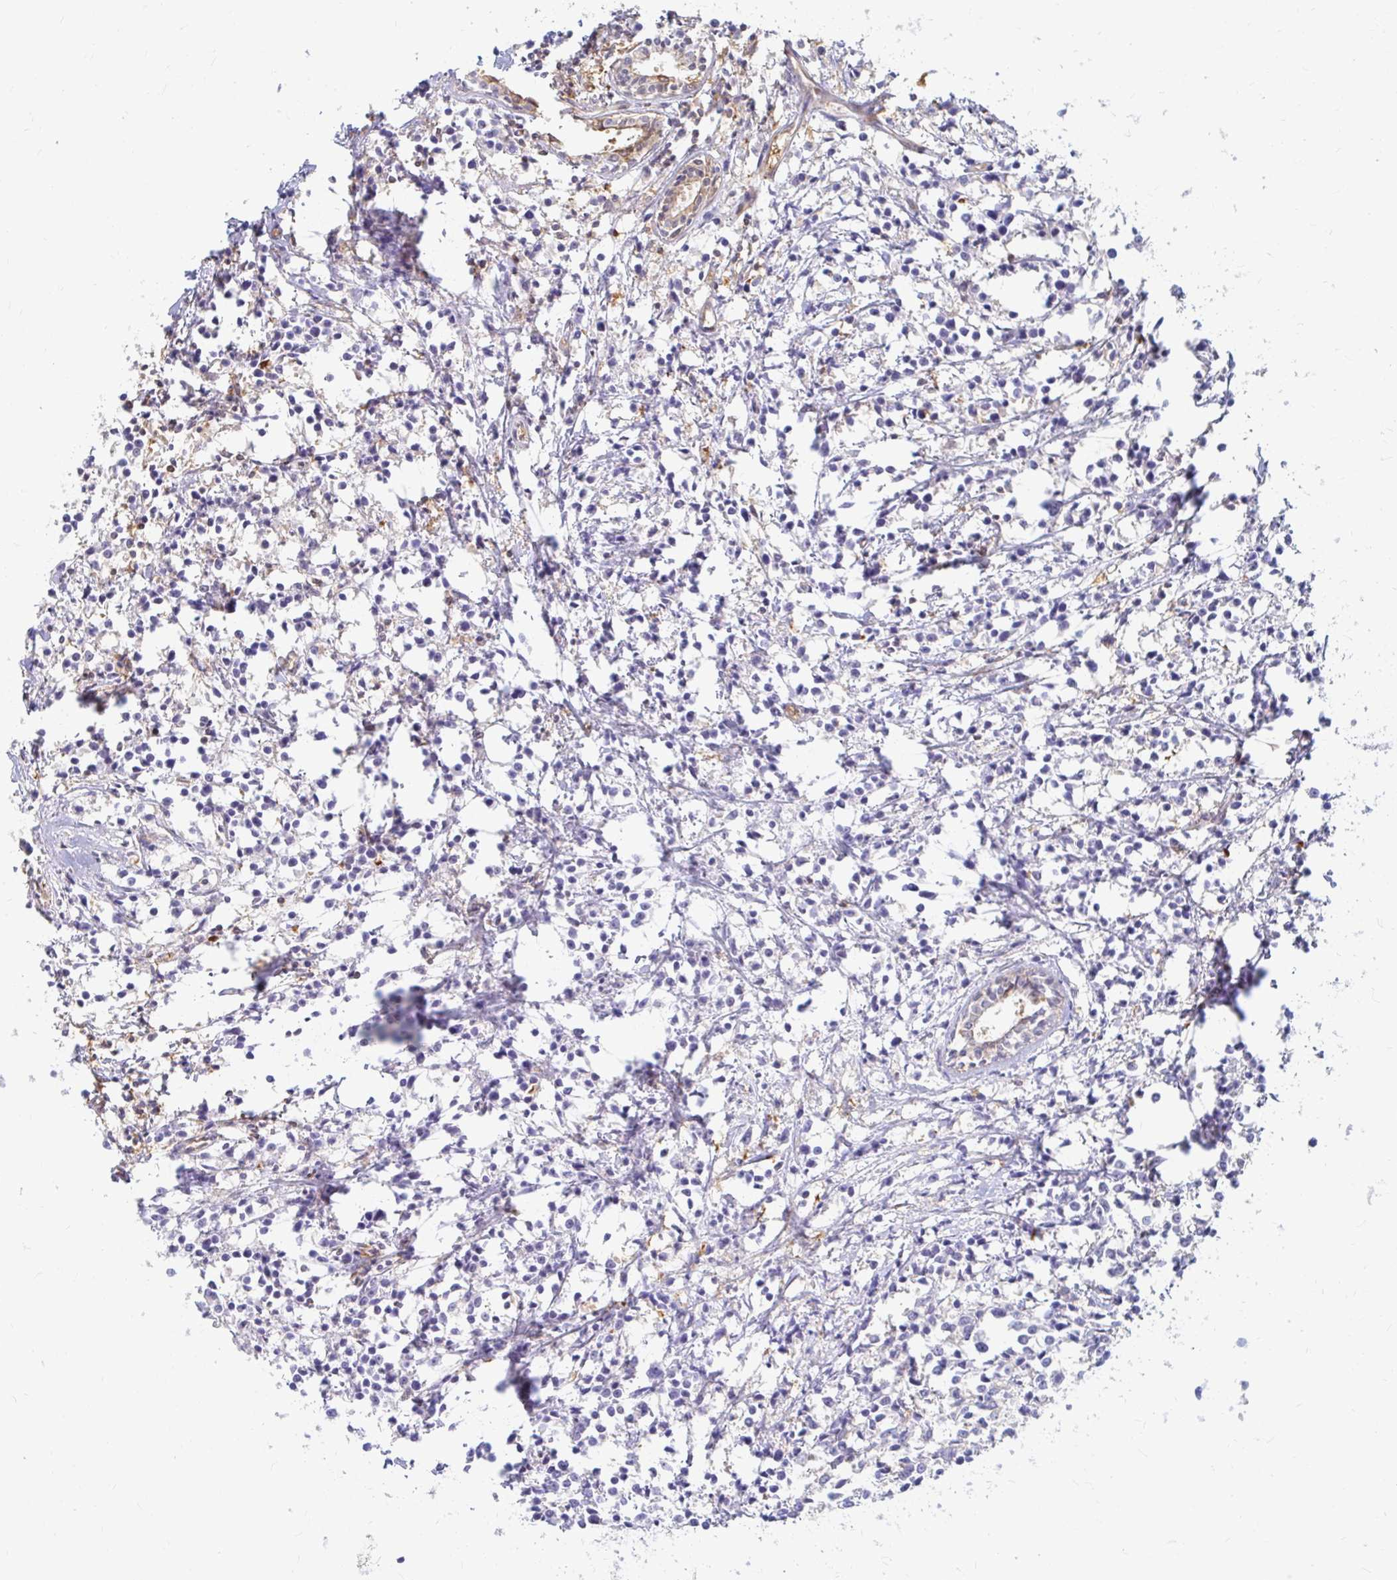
{"staining": {"intensity": "negative", "quantity": "none", "location": "none"}, "tissue": "breast cancer", "cell_type": "Tumor cells", "image_type": "cancer", "snomed": [{"axis": "morphology", "description": "Duct carcinoma"}, {"axis": "topography", "description": "Breast"}], "caption": "DAB (3,3'-diaminobenzidine) immunohistochemical staining of breast cancer exhibits no significant positivity in tumor cells. (DAB immunohistochemistry (IHC) with hematoxylin counter stain).", "gene": "CAST", "patient": {"sex": "female", "age": 80}}